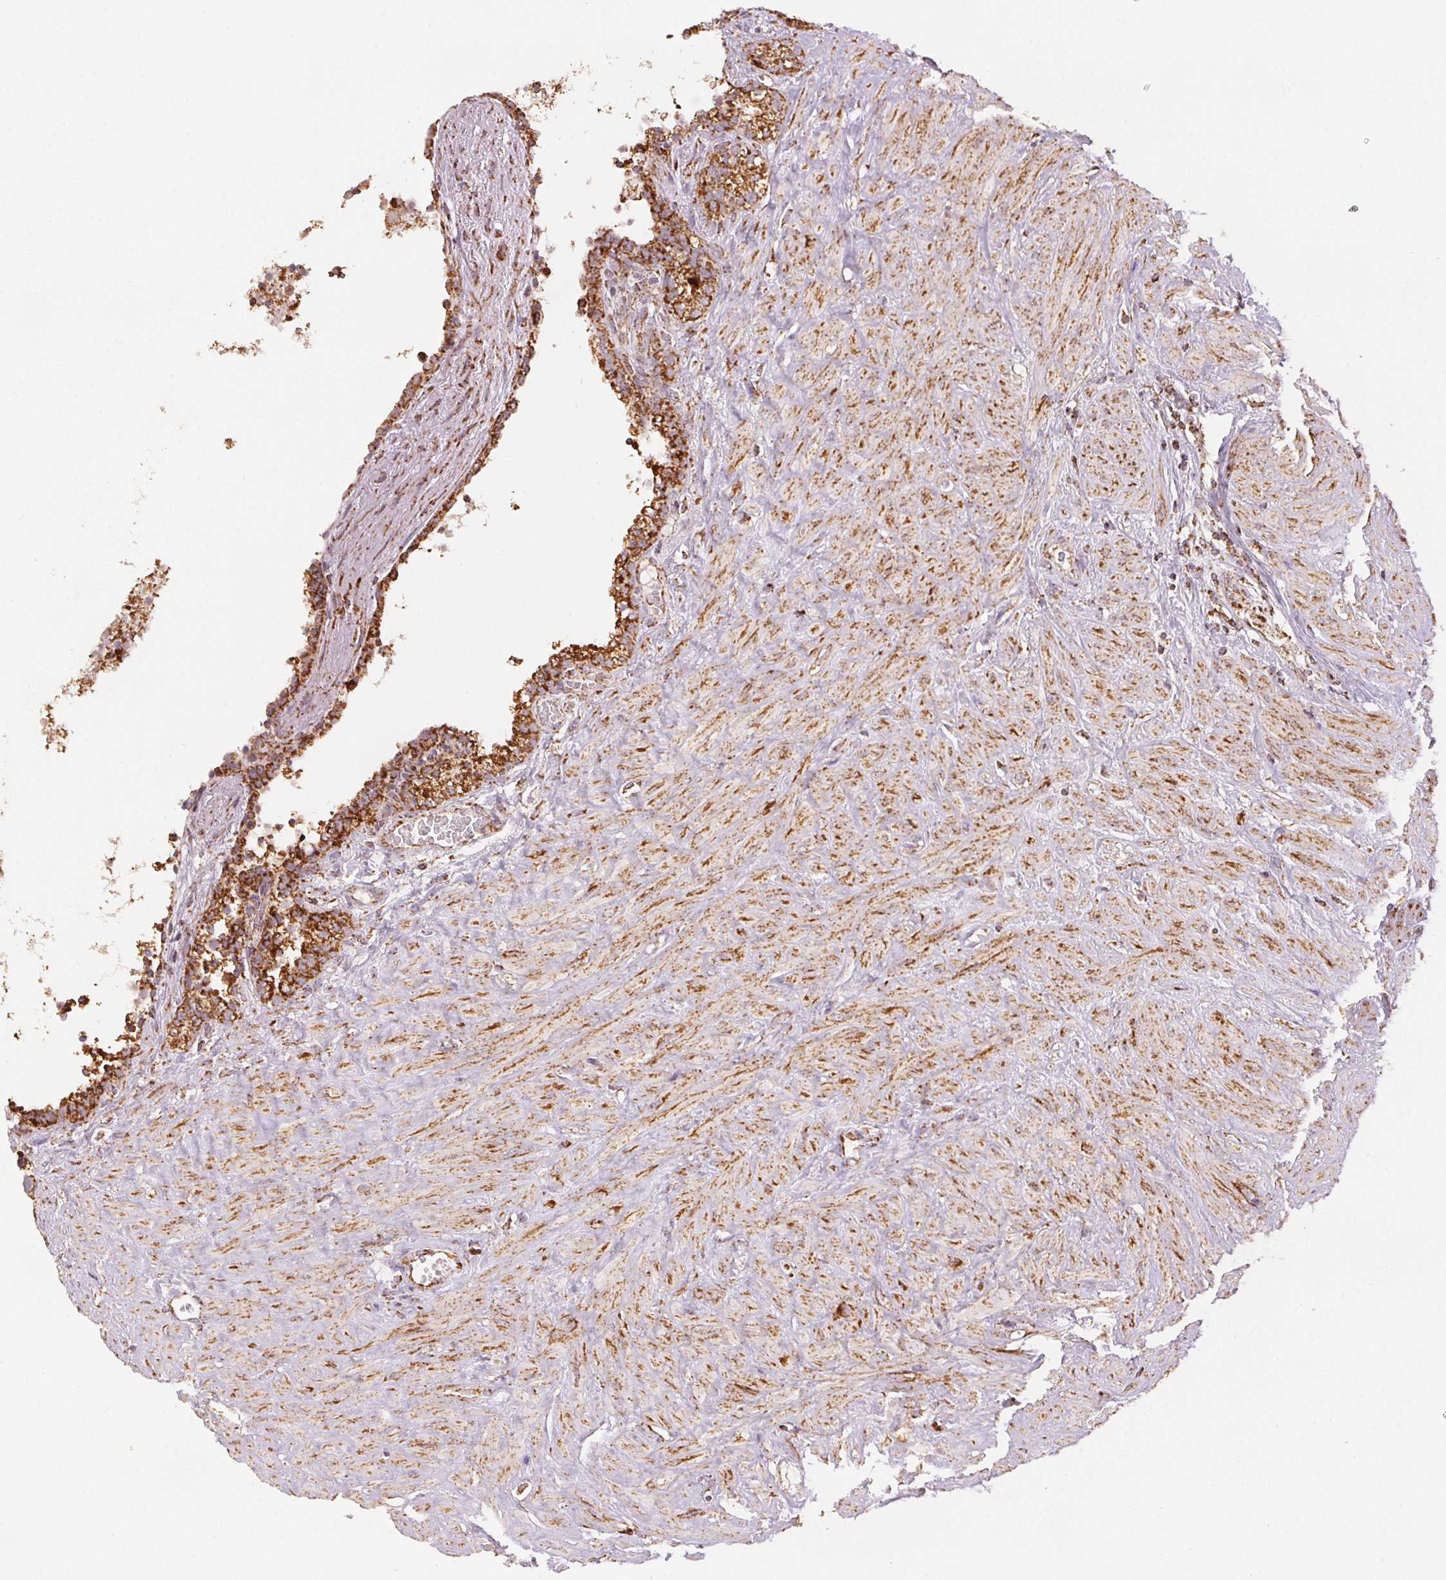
{"staining": {"intensity": "strong", "quantity": ">75%", "location": "cytoplasmic/membranous"}, "tissue": "seminal vesicle", "cell_type": "Glandular cells", "image_type": "normal", "snomed": [{"axis": "morphology", "description": "Normal tissue, NOS"}, {"axis": "topography", "description": "Seminal veicle"}], "caption": "Glandular cells show high levels of strong cytoplasmic/membranous expression in about >75% of cells in normal human seminal vesicle.", "gene": "SDHB", "patient": {"sex": "male", "age": 76}}